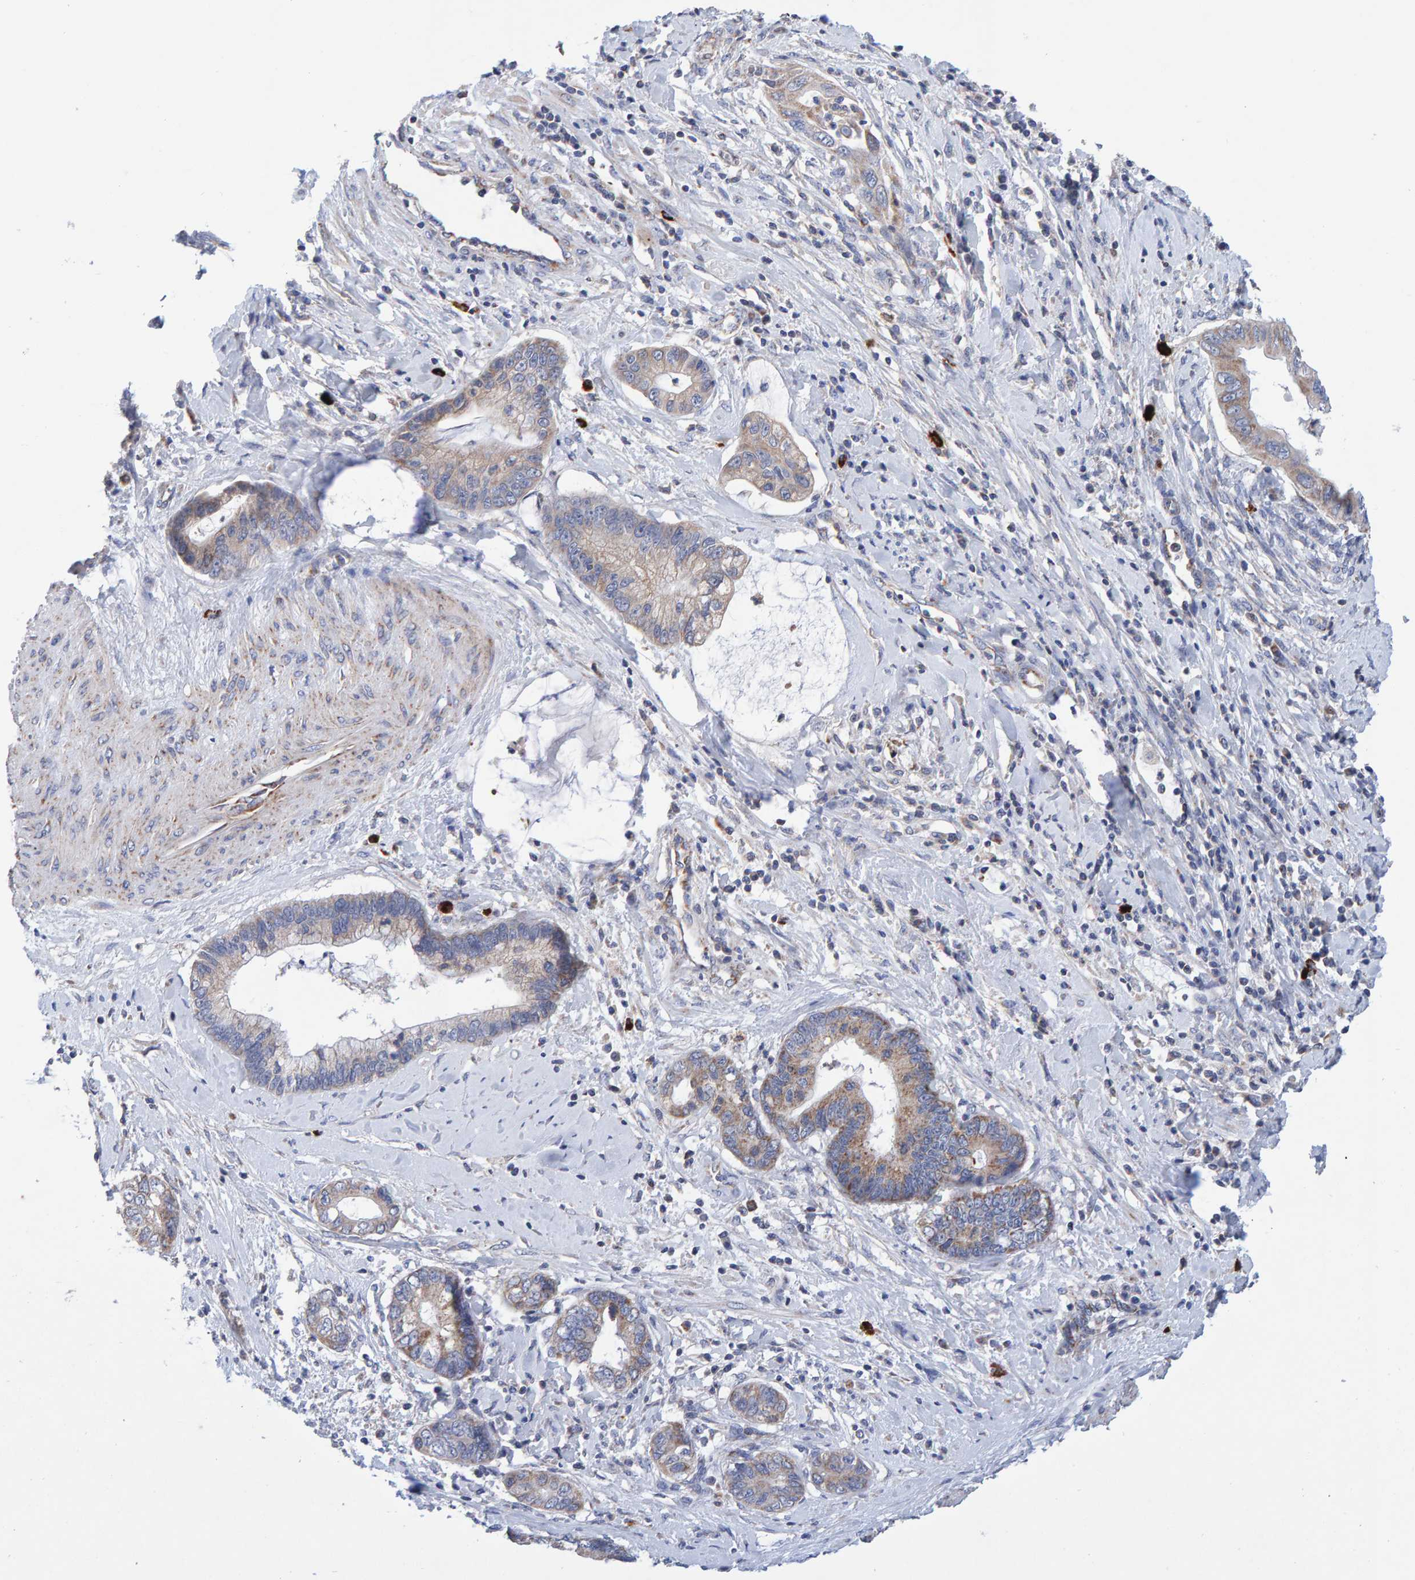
{"staining": {"intensity": "weak", "quantity": ">75%", "location": "cytoplasmic/membranous"}, "tissue": "cervical cancer", "cell_type": "Tumor cells", "image_type": "cancer", "snomed": [{"axis": "morphology", "description": "Adenocarcinoma, NOS"}, {"axis": "topography", "description": "Cervix"}], "caption": "The immunohistochemical stain shows weak cytoplasmic/membranous staining in tumor cells of cervical cancer tissue. (Stains: DAB in brown, nuclei in blue, Microscopy: brightfield microscopy at high magnification).", "gene": "EFR3A", "patient": {"sex": "female", "age": 44}}